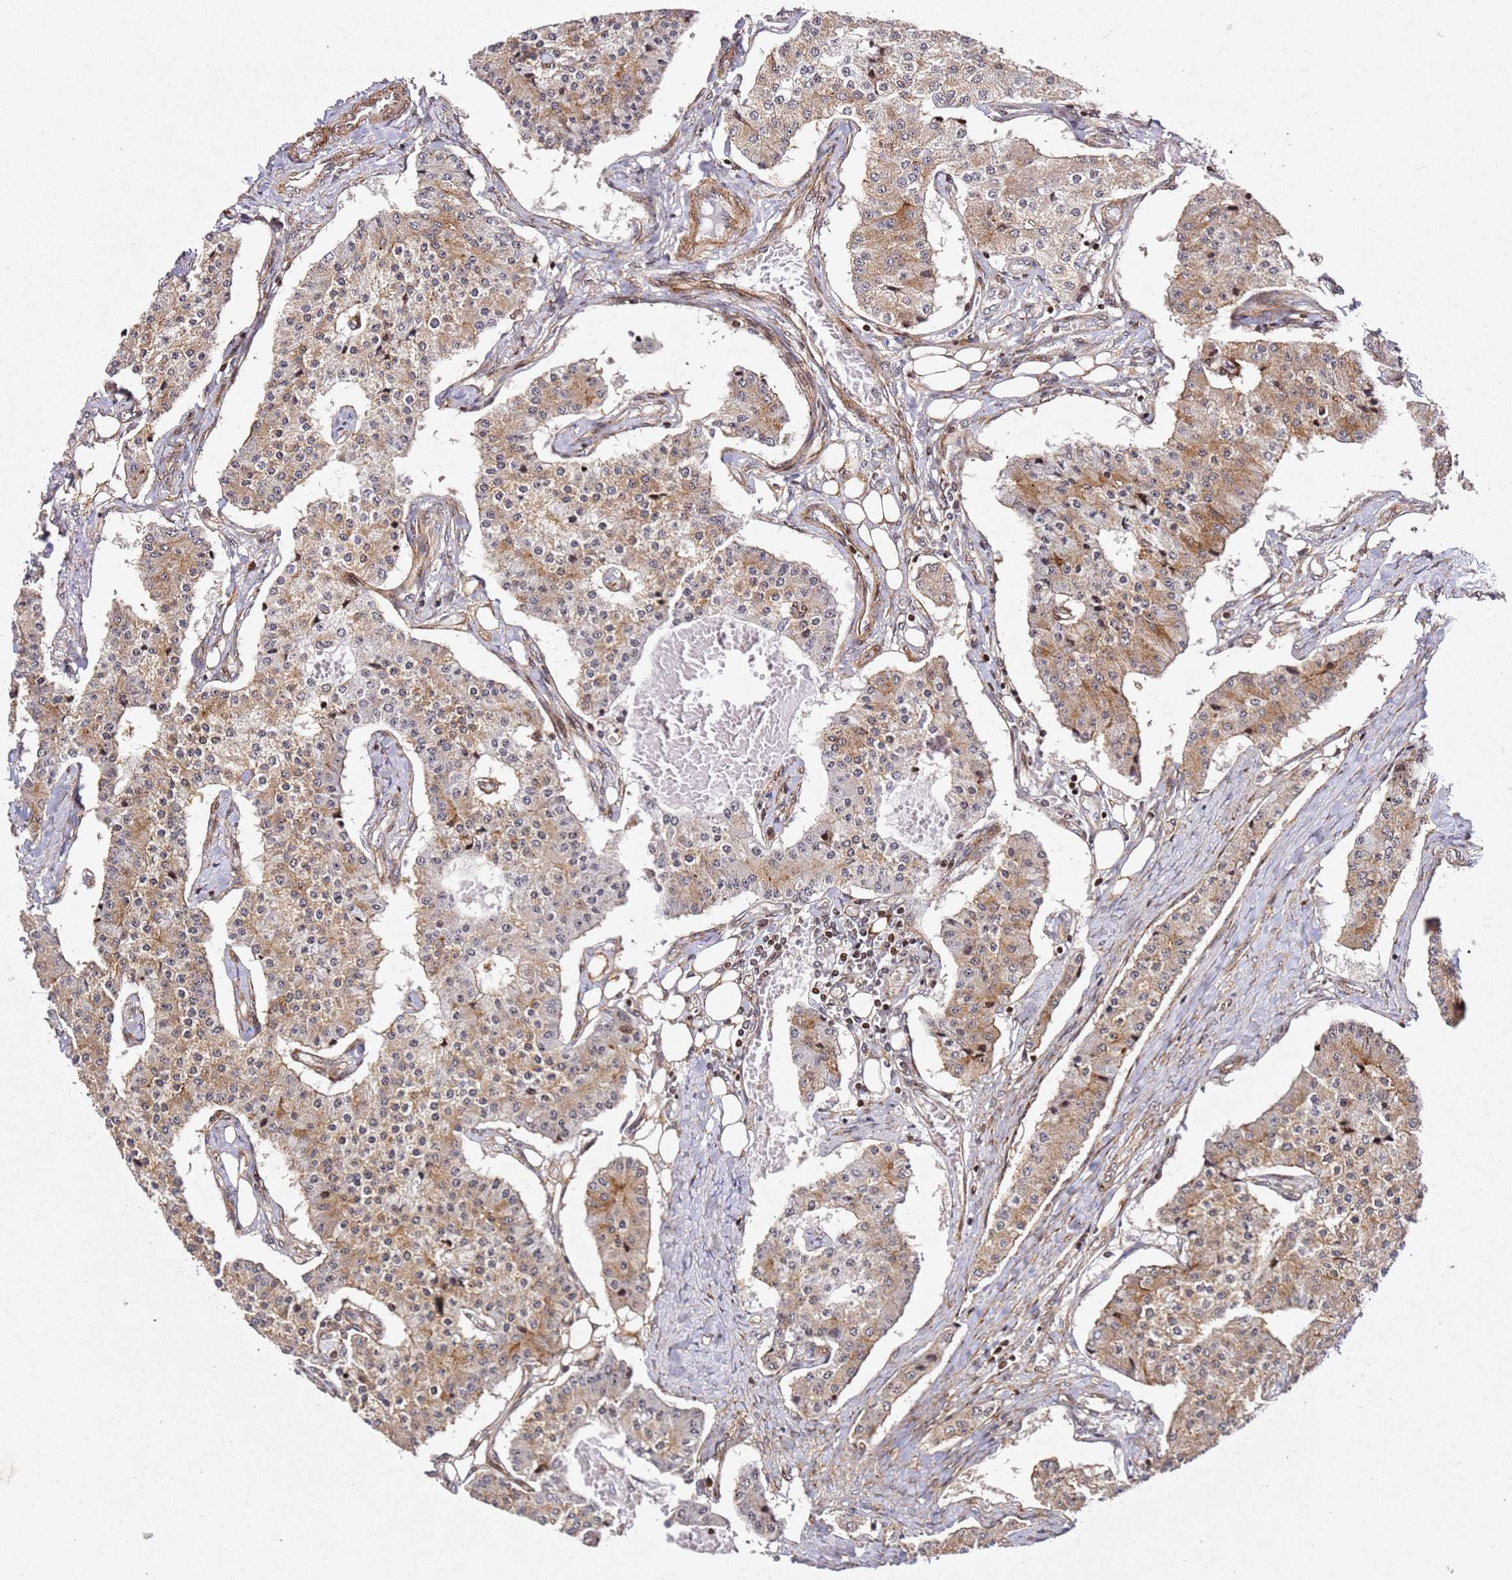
{"staining": {"intensity": "weak", "quantity": ">75%", "location": "cytoplasmic/membranous"}, "tissue": "carcinoid", "cell_type": "Tumor cells", "image_type": "cancer", "snomed": [{"axis": "morphology", "description": "Carcinoid, malignant, NOS"}, {"axis": "topography", "description": "Colon"}], "caption": "Tumor cells reveal low levels of weak cytoplasmic/membranous staining in about >75% of cells in carcinoid (malignant).", "gene": "ZNF296", "patient": {"sex": "female", "age": 52}}